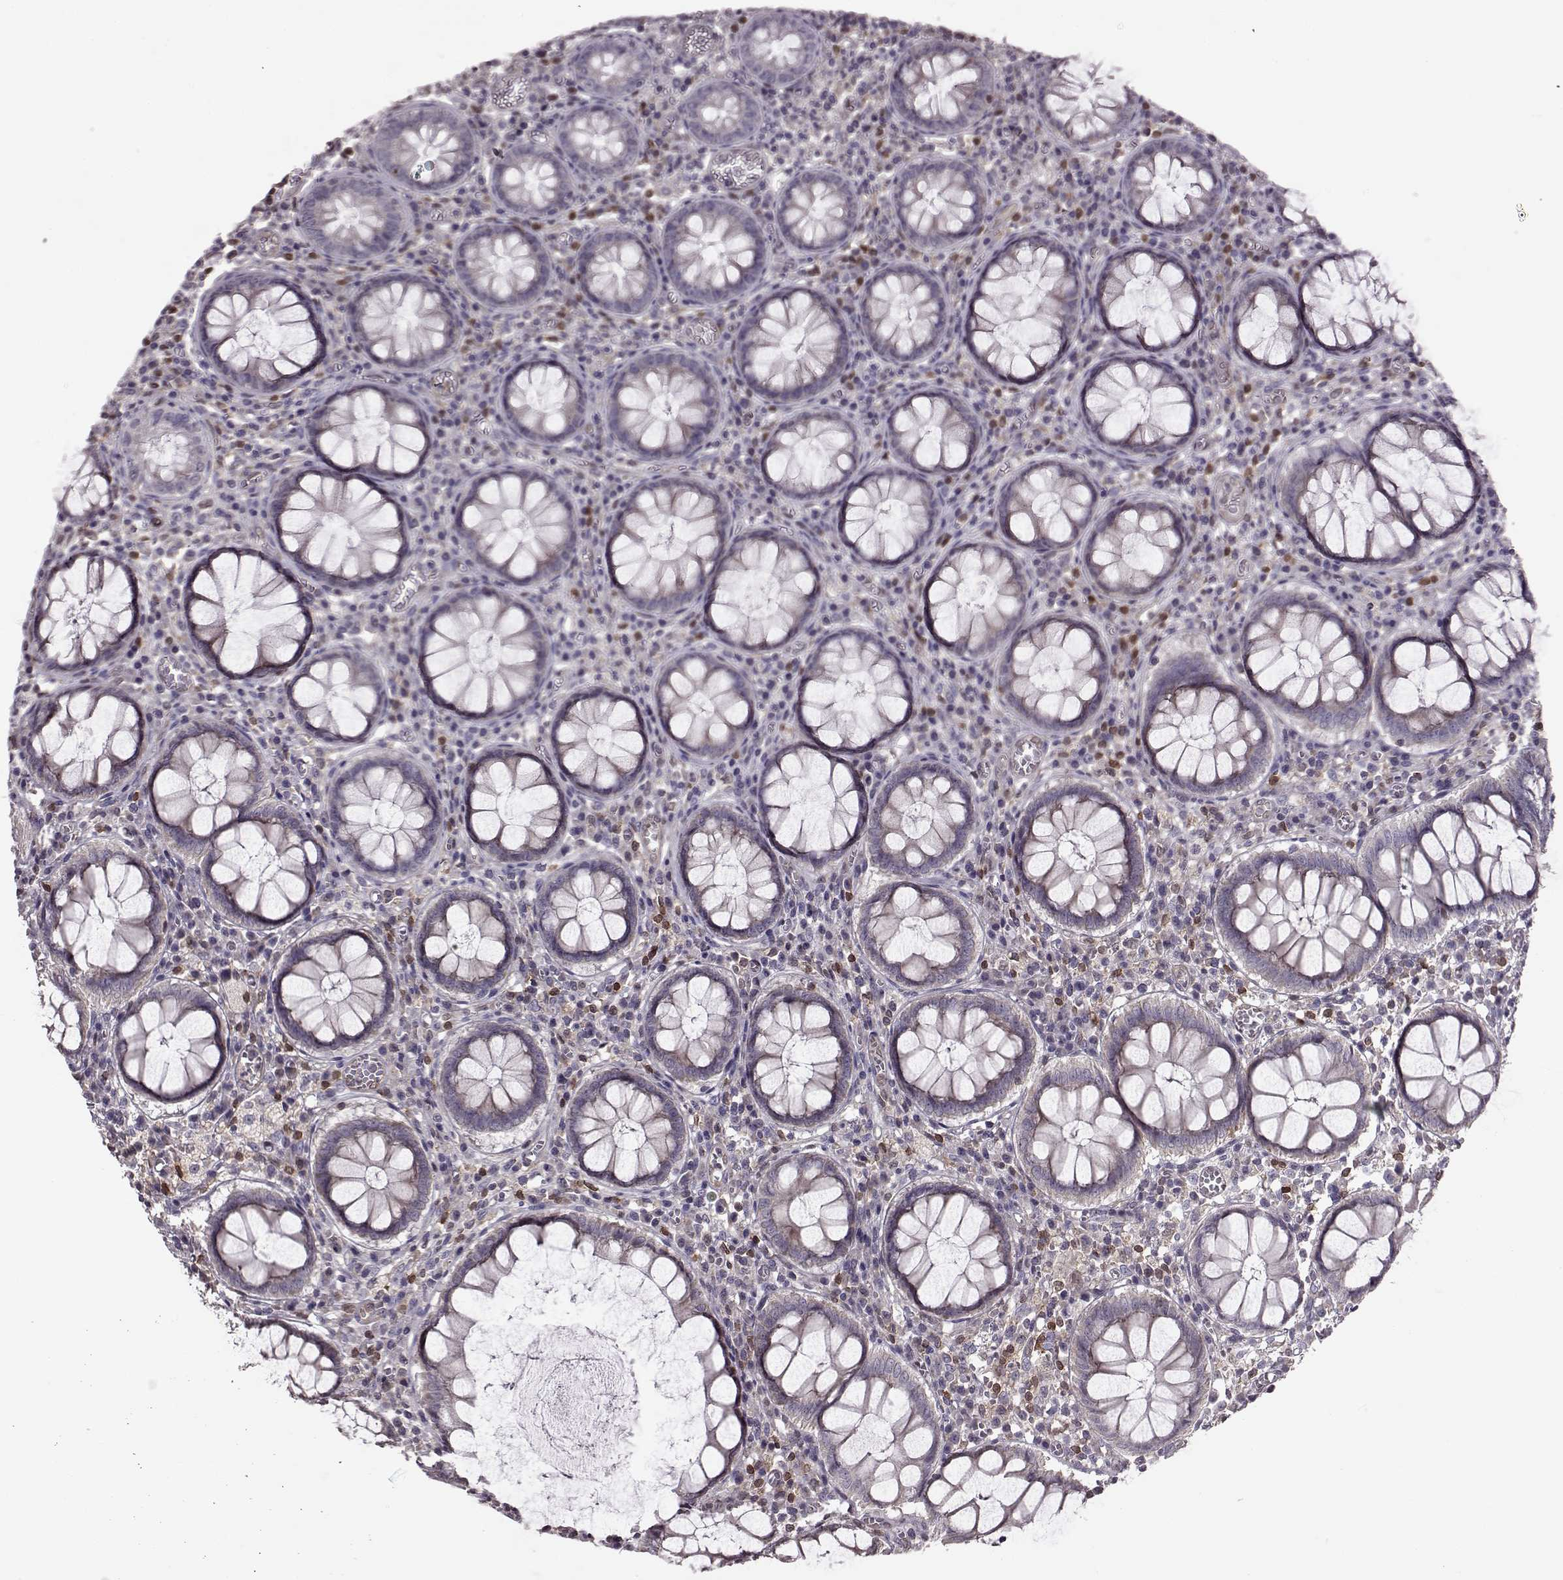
{"staining": {"intensity": "negative", "quantity": "none", "location": "none"}, "tissue": "colorectal cancer", "cell_type": "Tumor cells", "image_type": "cancer", "snomed": [{"axis": "morphology", "description": "Normal tissue, NOS"}, {"axis": "morphology", "description": "Adenocarcinoma, NOS"}, {"axis": "topography", "description": "Colon"}], "caption": "High magnification brightfield microscopy of colorectal cancer (adenocarcinoma) stained with DAB (brown) and counterstained with hematoxylin (blue): tumor cells show no significant staining.", "gene": "CDC42SE1", "patient": {"sex": "male", "age": 65}}